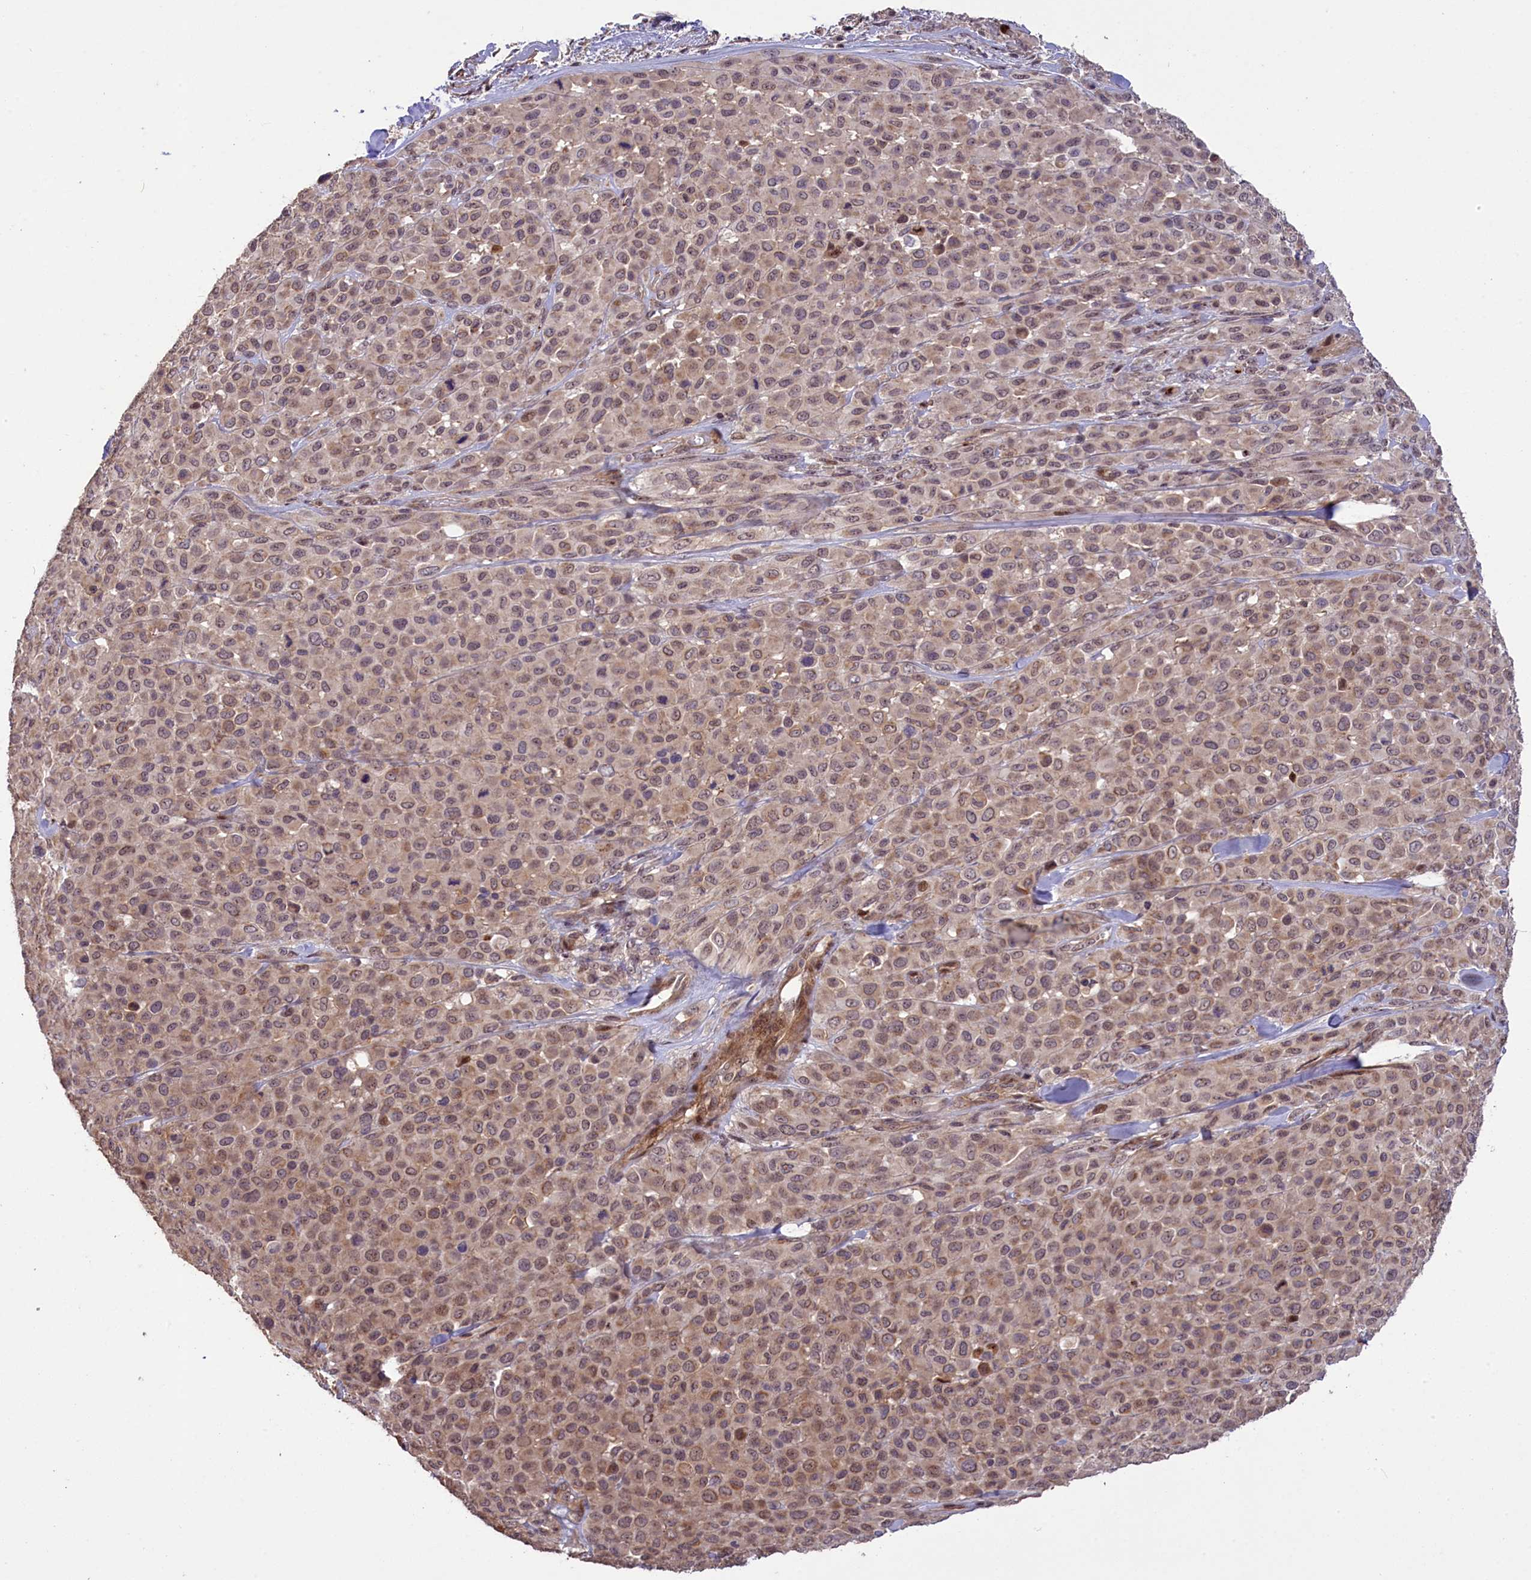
{"staining": {"intensity": "weak", "quantity": "25%-75%", "location": "cytoplasmic/membranous,nuclear"}, "tissue": "melanoma", "cell_type": "Tumor cells", "image_type": "cancer", "snomed": [{"axis": "morphology", "description": "Malignant melanoma, Metastatic site"}, {"axis": "topography", "description": "Skin"}], "caption": "There is low levels of weak cytoplasmic/membranous and nuclear positivity in tumor cells of malignant melanoma (metastatic site), as demonstrated by immunohistochemical staining (brown color).", "gene": "FUZ", "patient": {"sex": "female", "age": 81}}